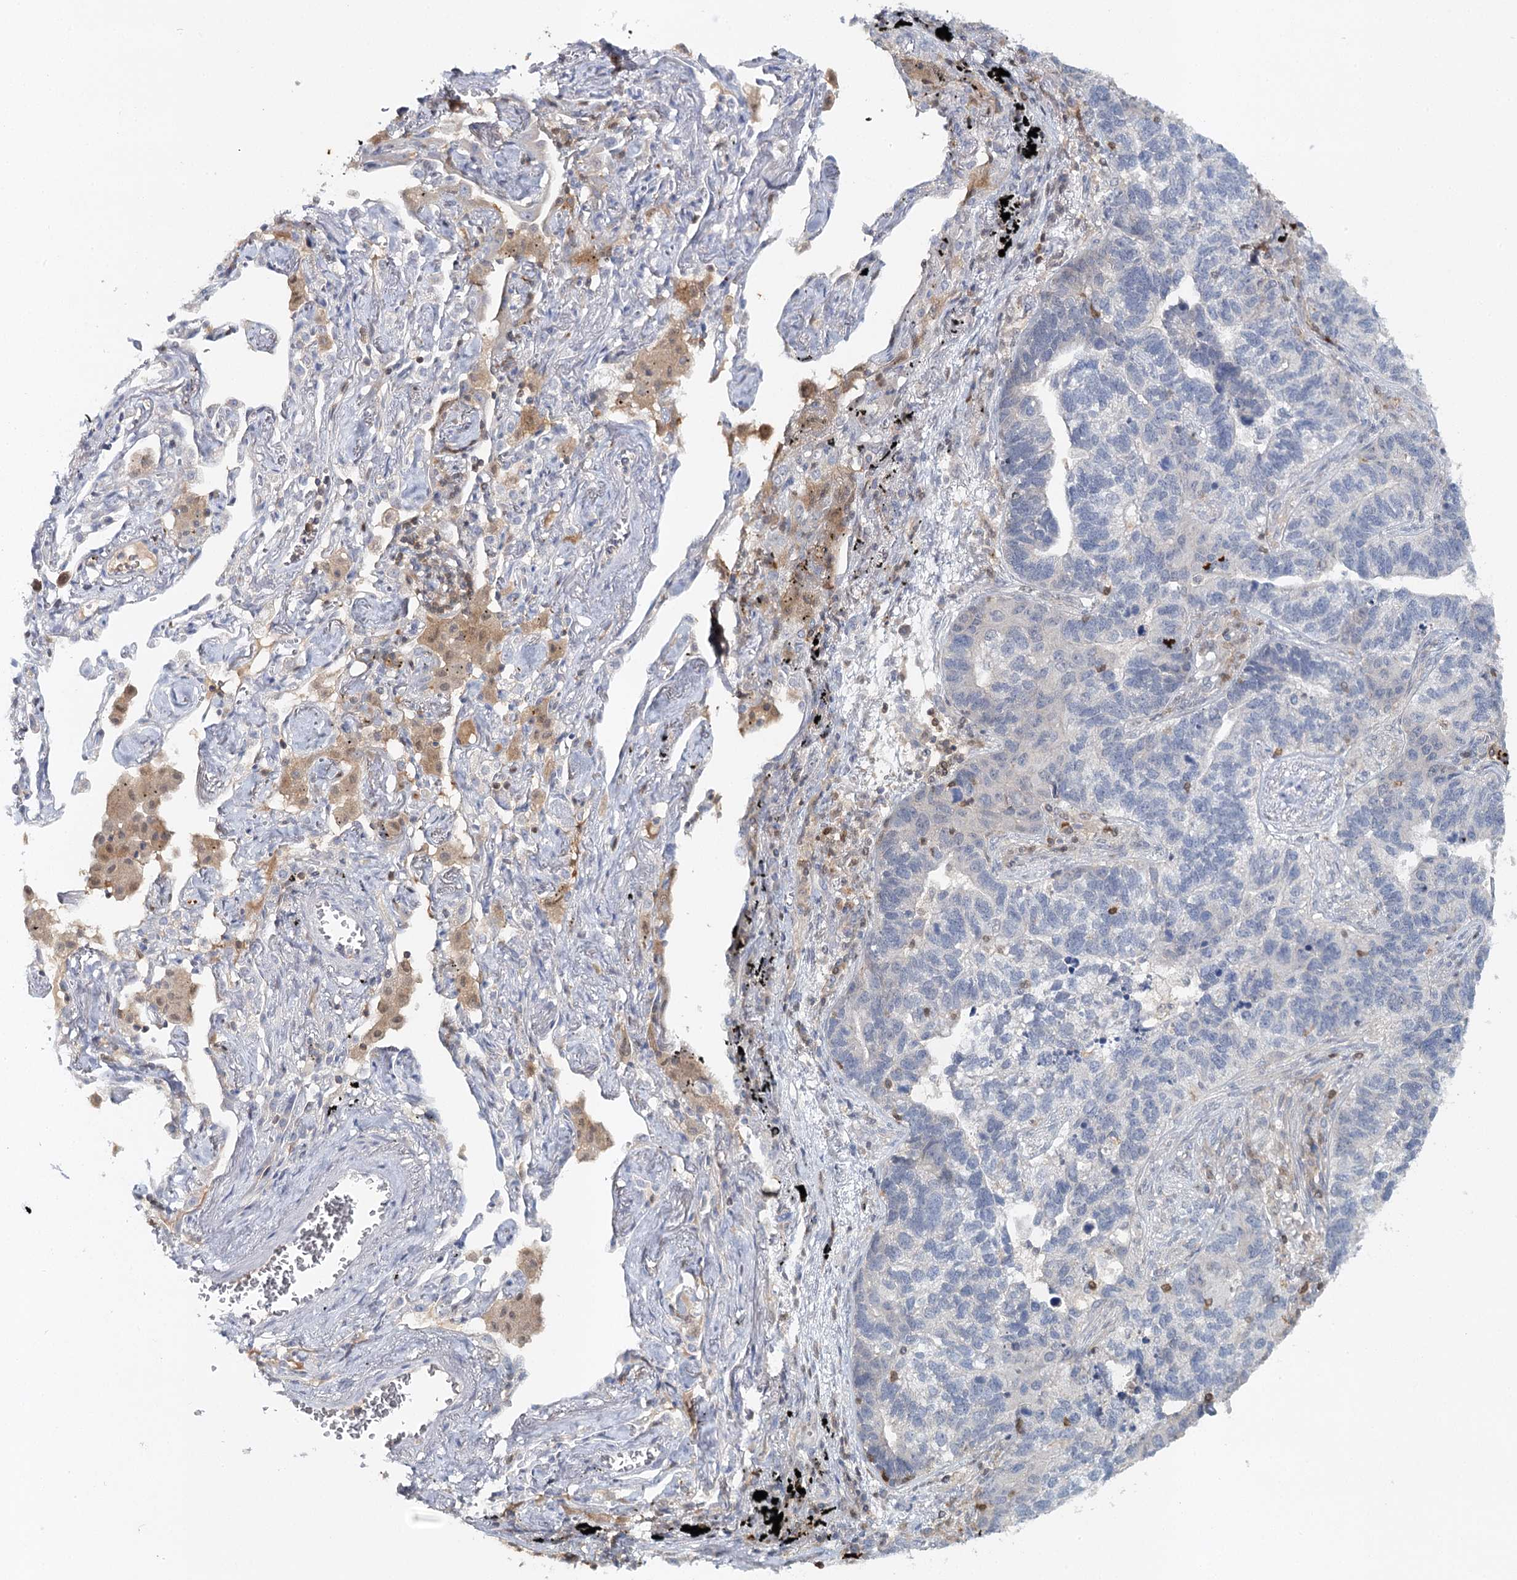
{"staining": {"intensity": "negative", "quantity": "none", "location": "none"}, "tissue": "lung cancer", "cell_type": "Tumor cells", "image_type": "cancer", "snomed": [{"axis": "morphology", "description": "Adenocarcinoma, NOS"}, {"axis": "topography", "description": "Lung"}], "caption": "This is a histopathology image of immunohistochemistry (IHC) staining of adenocarcinoma (lung), which shows no positivity in tumor cells.", "gene": "SLC41A2", "patient": {"sex": "male", "age": 67}}